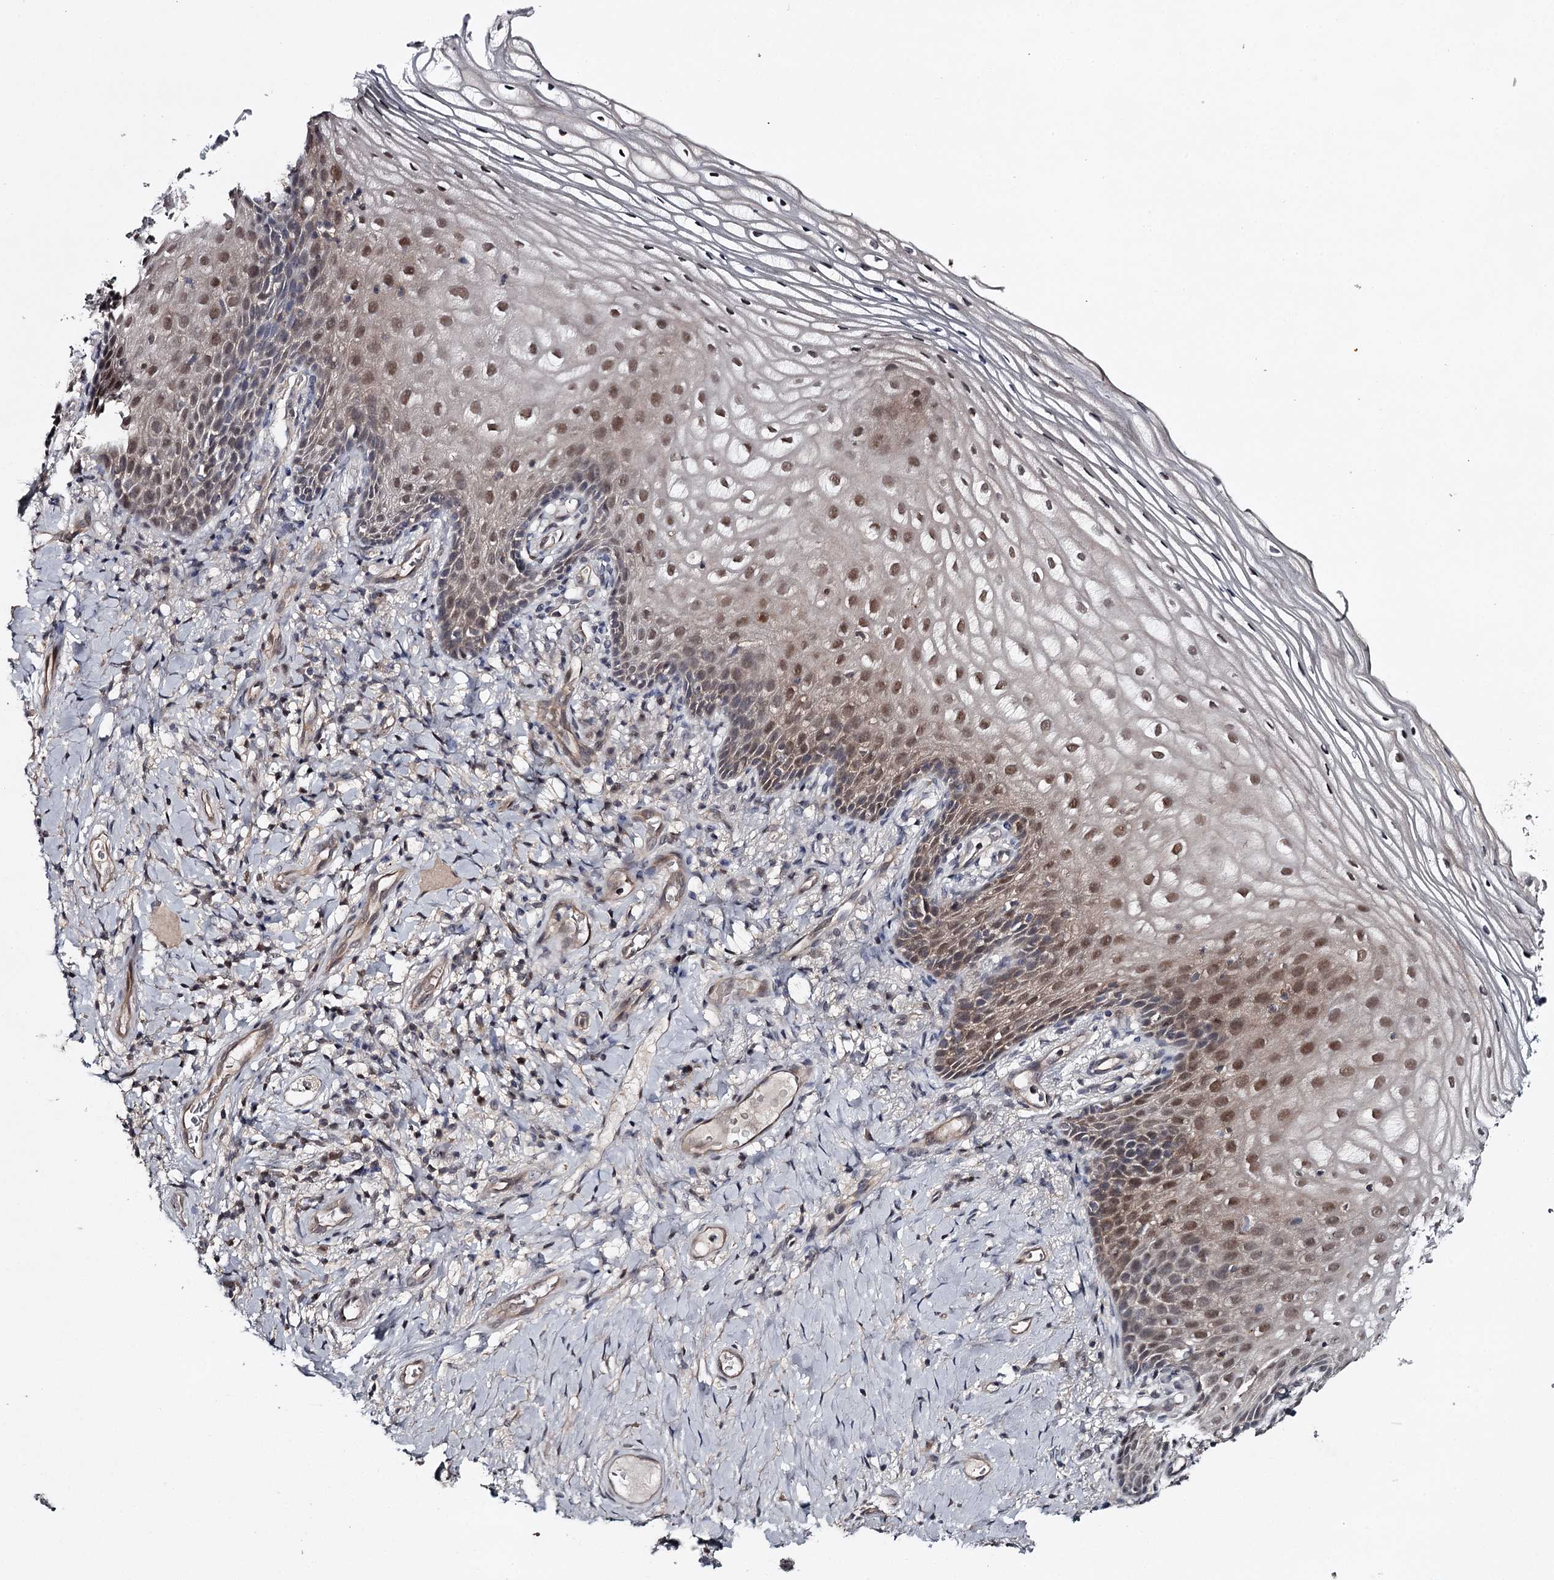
{"staining": {"intensity": "moderate", "quantity": "25%-75%", "location": "cytoplasmic/membranous,nuclear"}, "tissue": "vagina", "cell_type": "Squamous epithelial cells", "image_type": "normal", "snomed": [{"axis": "morphology", "description": "Normal tissue, NOS"}, {"axis": "topography", "description": "Vagina"}], "caption": "Protein expression analysis of benign human vagina reveals moderate cytoplasmic/membranous,nuclear staining in approximately 25%-75% of squamous epithelial cells.", "gene": "GTSF1", "patient": {"sex": "female", "age": 60}}